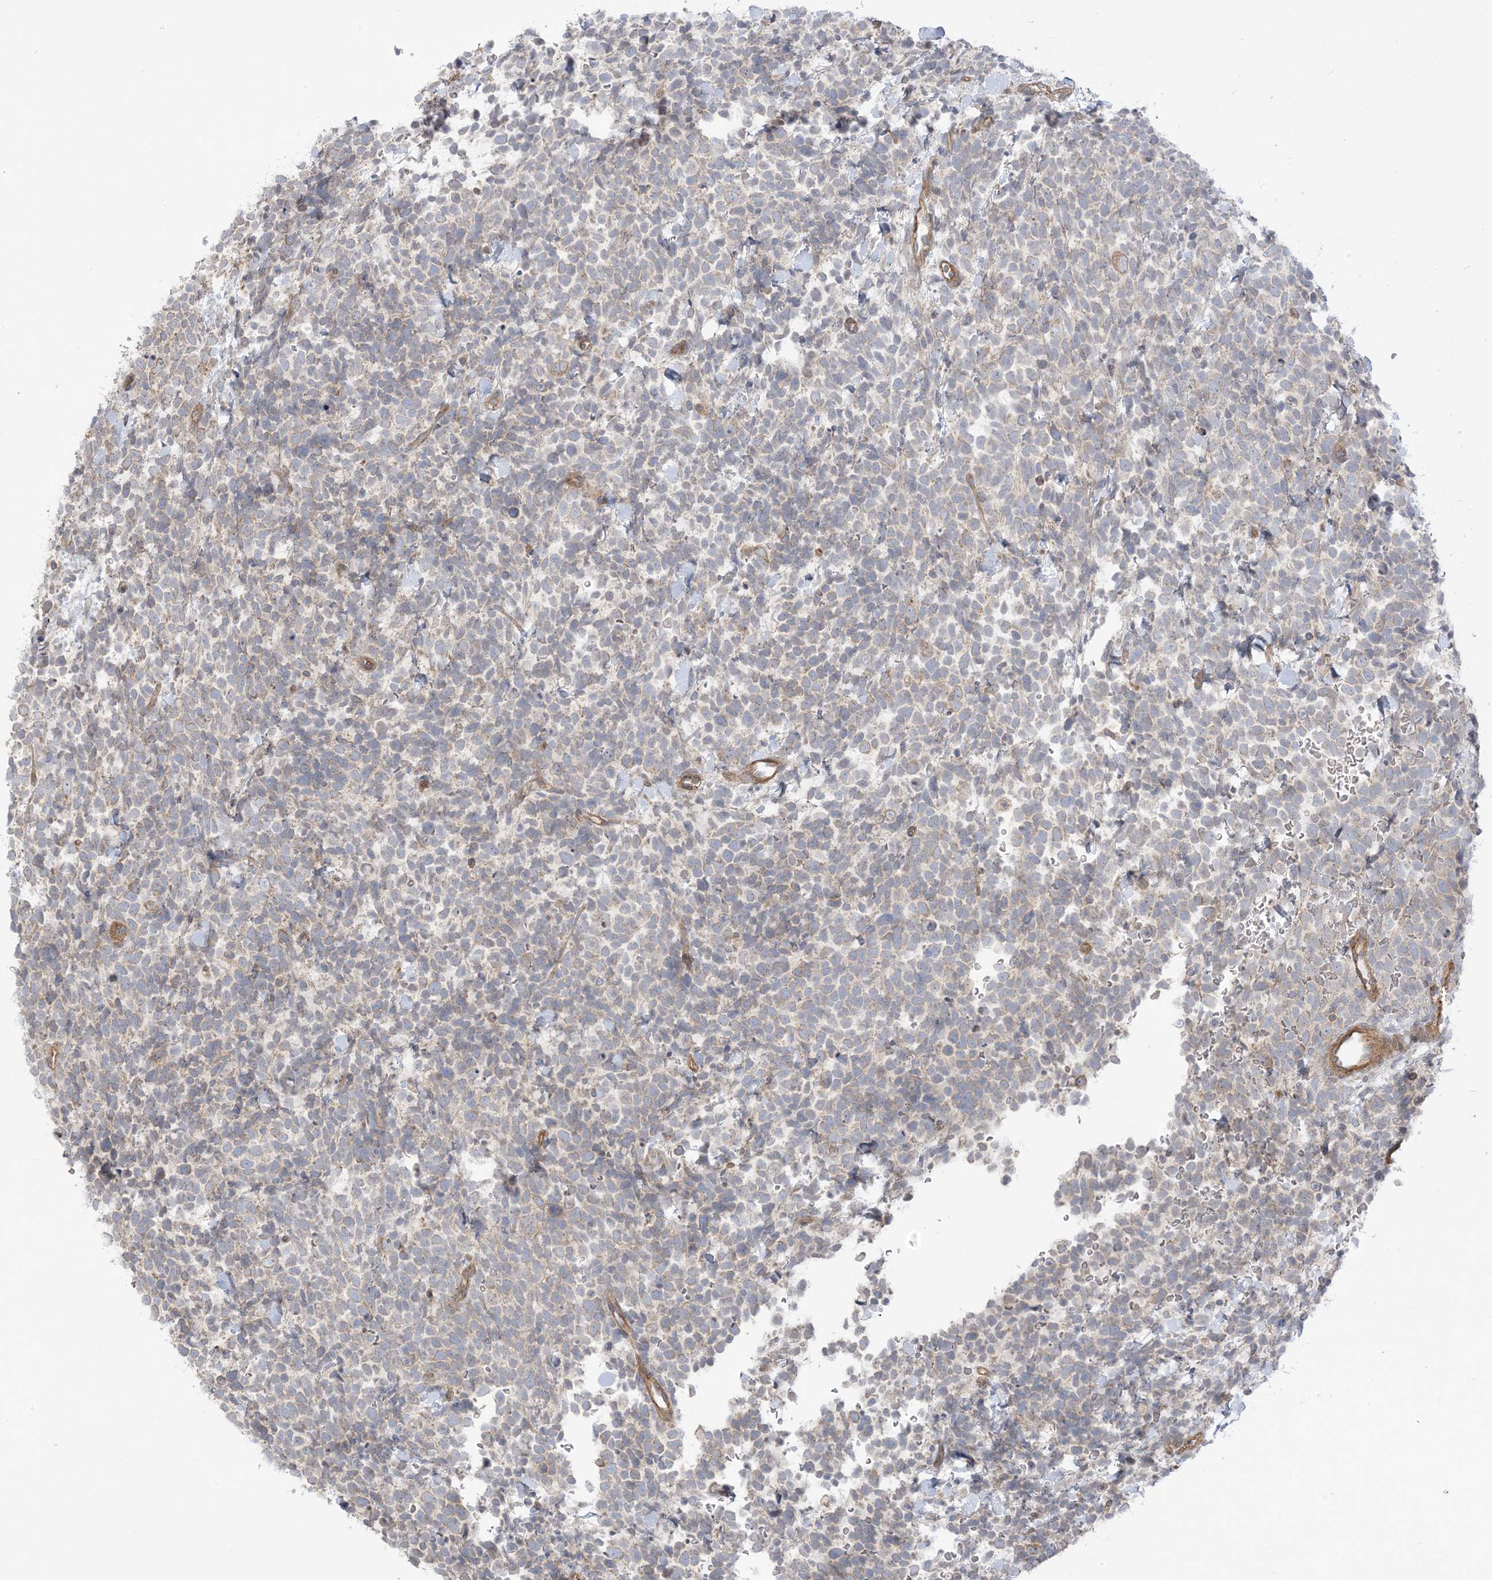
{"staining": {"intensity": "negative", "quantity": "none", "location": "none"}, "tissue": "urothelial cancer", "cell_type": "Tumor cells", "image_type": "cancer", "snomed": [{"axis": "morphology", "description": "Urothelial carcinoma, High grade"}, {"axis": "topography", "description": "Urinary bladder"}], "caption": "Immunohistochemistry of urothelial carcinoma (high-grade) demonstrates no staining in tumor cells.", "gene": "ICMT", "patient": {"sex": "female", "age": 82}}